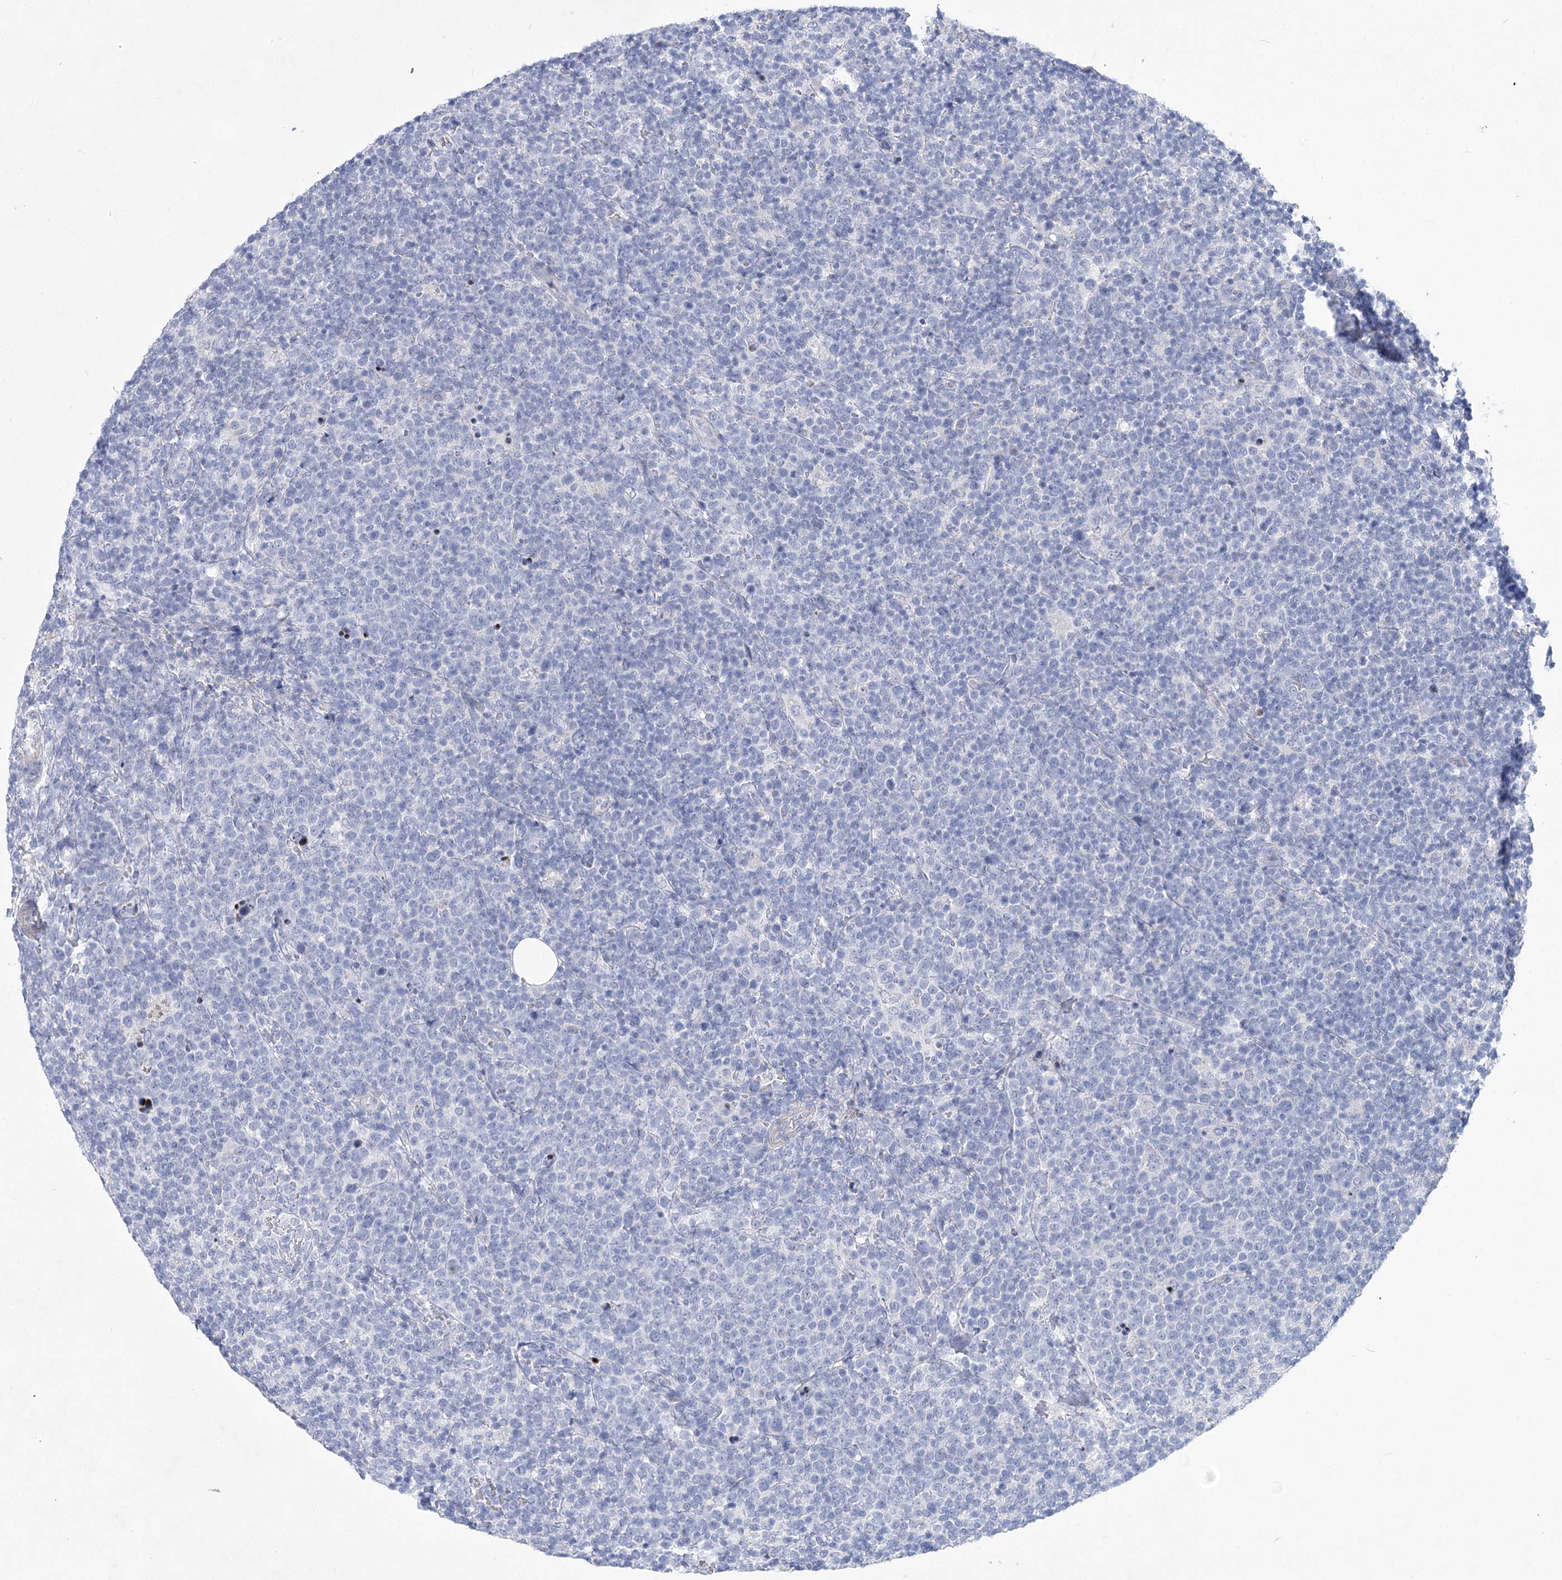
{"staining": {"intensity": "negative", "quantity": "none", "location": "none"}, "tissue": "lymphoma", "cell_type": "Tumor cells", "image_type": "cancer", "snomed": [{"axis": "morphology", "description": "Malignant lymphoma, non-Hodgkin's type, High grade"}, {"axis": "topography", "description": "Lymph node"}], "caption": "This is a photomicrograph of IHC staining of malignant lymphoma, non-Hodgkin's type (high-grade), which shows no staining in tumor cells. (Brightfield microscopy of DAB (3,3'-diaminobenzidine) immunohistochemistry (IHC) at high magnification).", "gene": "WDR74", "patient": {"sex": "male", "age": 61}}